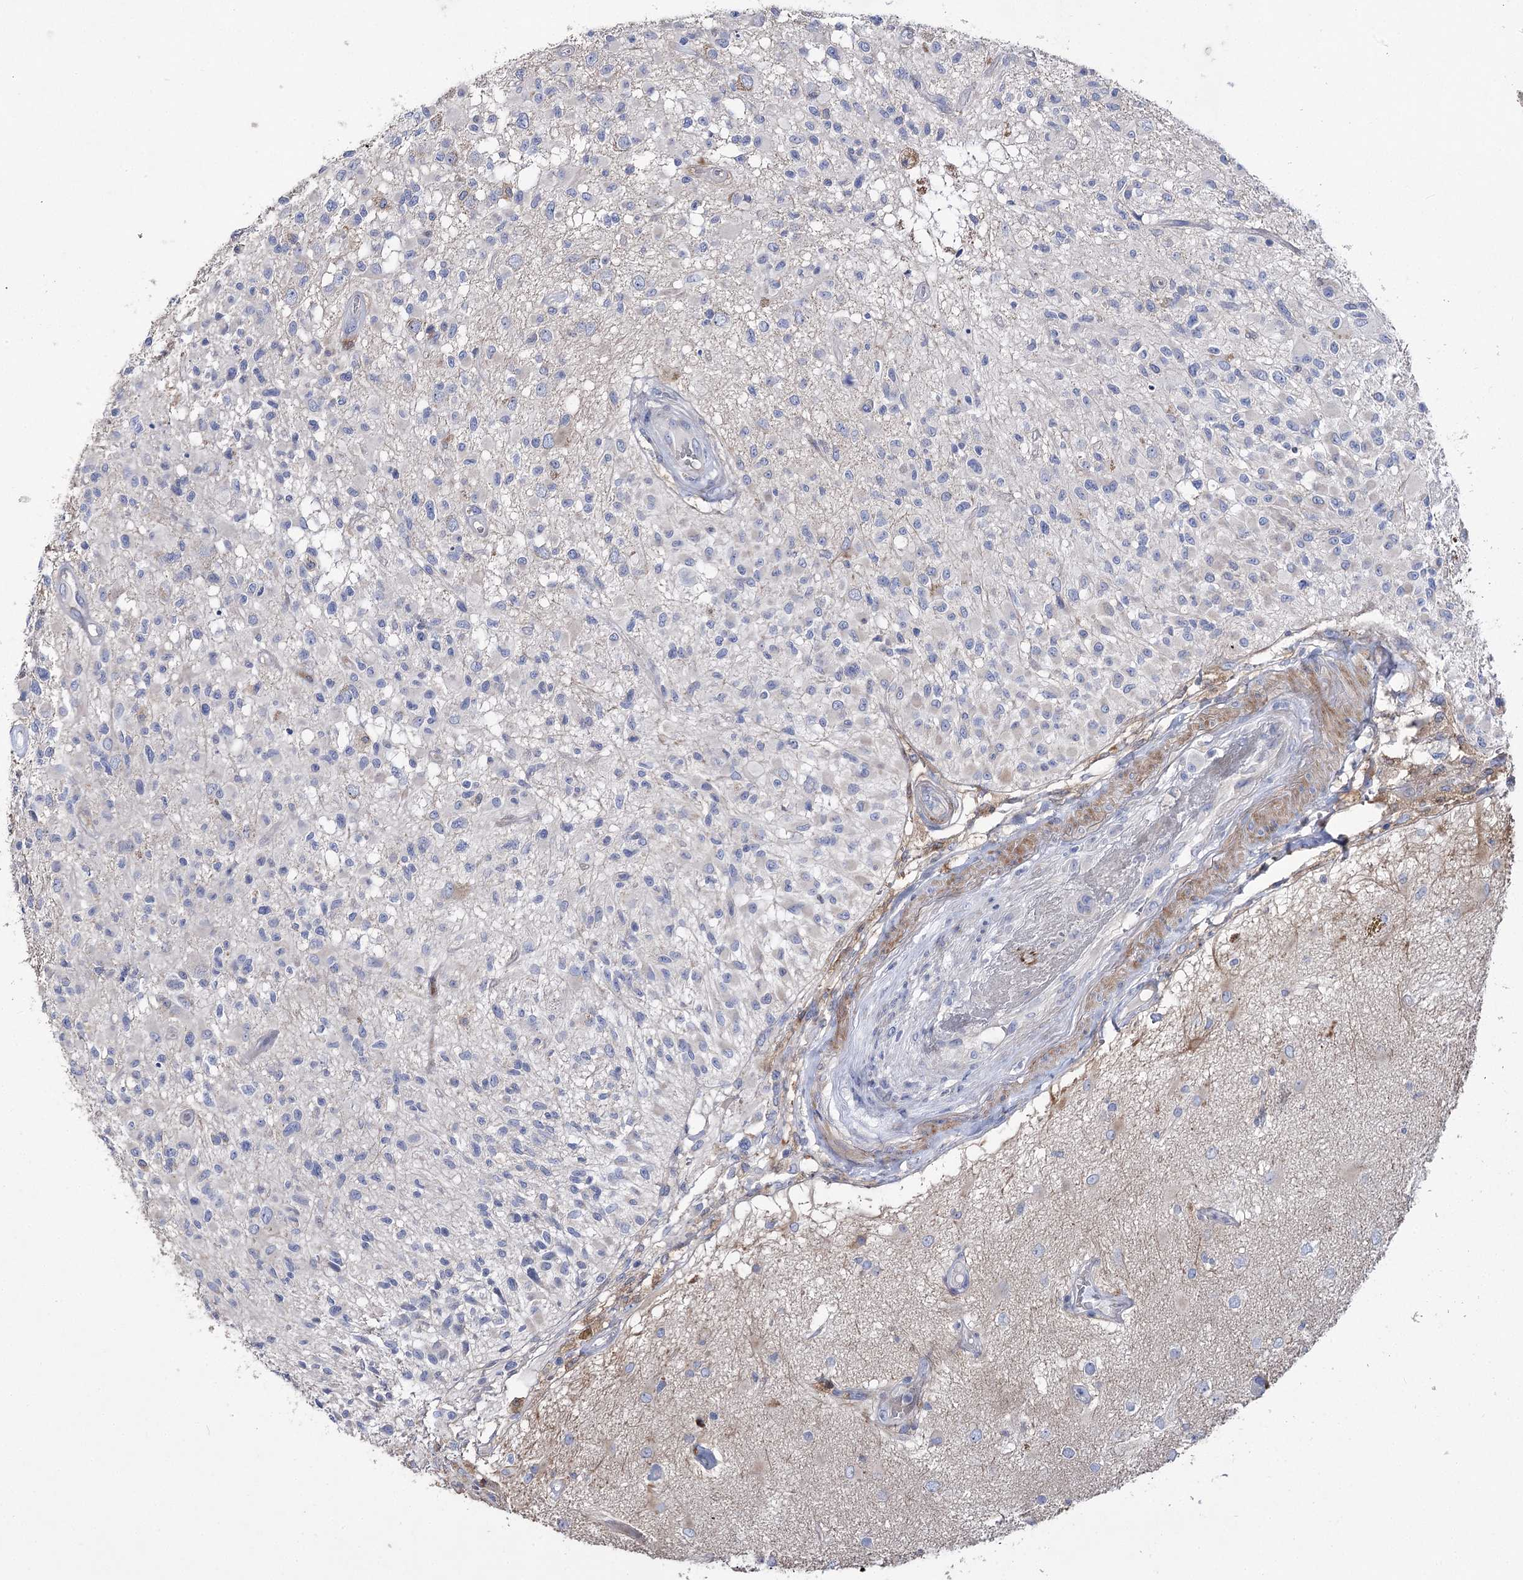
{"staining": {"intensity": "negative", "quantity": "none", "location": "none"}, "tissue": "glioma", "cell_type": "Tumor cells", "image_type": "cancer", "snomed": [{"axis": "morphology", "description": "Glioma, malignant, High grade"}, {"axis": "morphology", "description": "Glioblastoma, NOS"}, {"axis": "topography", "description": "Brain"}], "caption": "This is a image of IHC staining of glioma, which shows no staining in tumor cells.", "gene": "NRAP", "patient": {"sex": "male", "age": 60}}